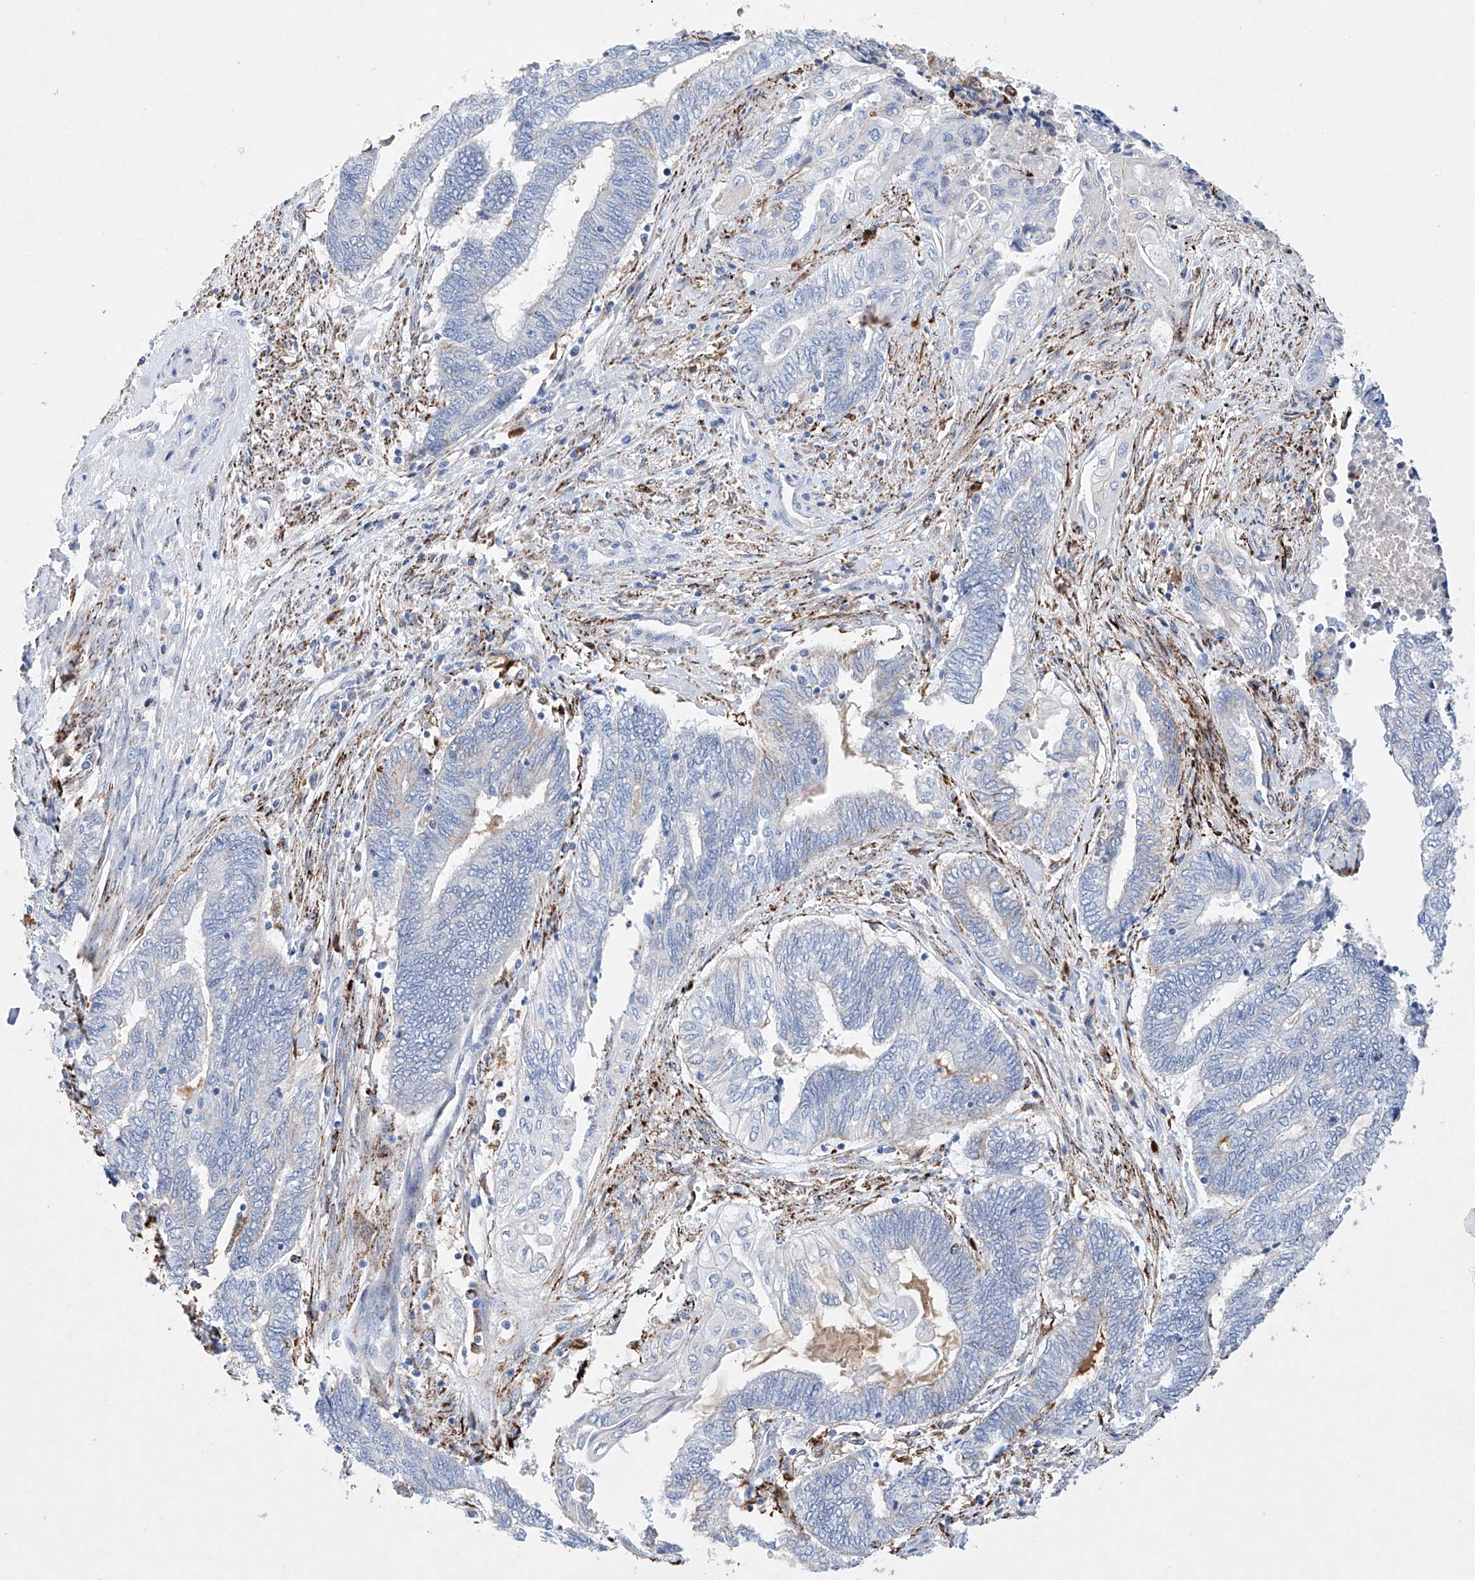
{"staining": {"intensity": "negative", "quantity": "none", "location": "none"}, "tissue": "endometrial cancer", "cell_type": "Tumor cells", "image_type": "cancer", "snomed": [{"axis": "morphology", "description": "Adenocarcinoma, NOS"}, {"axis": "topography", "description": "Uterus"}, {"axis": "topography", "description": "Endometrium"}], "caption": "A photomicrograph of endometrial adenocarcinoma stained for a protein reveals no brown staining in tumor cells. Brightfield microscopy of IHC stained with DAB (3,3'-diaminobenzidine) (brown) and hematoxylin (blue), captured at high magnification.", "gene": "NRROS", "patient": {"sex": "female", "age": 70}}